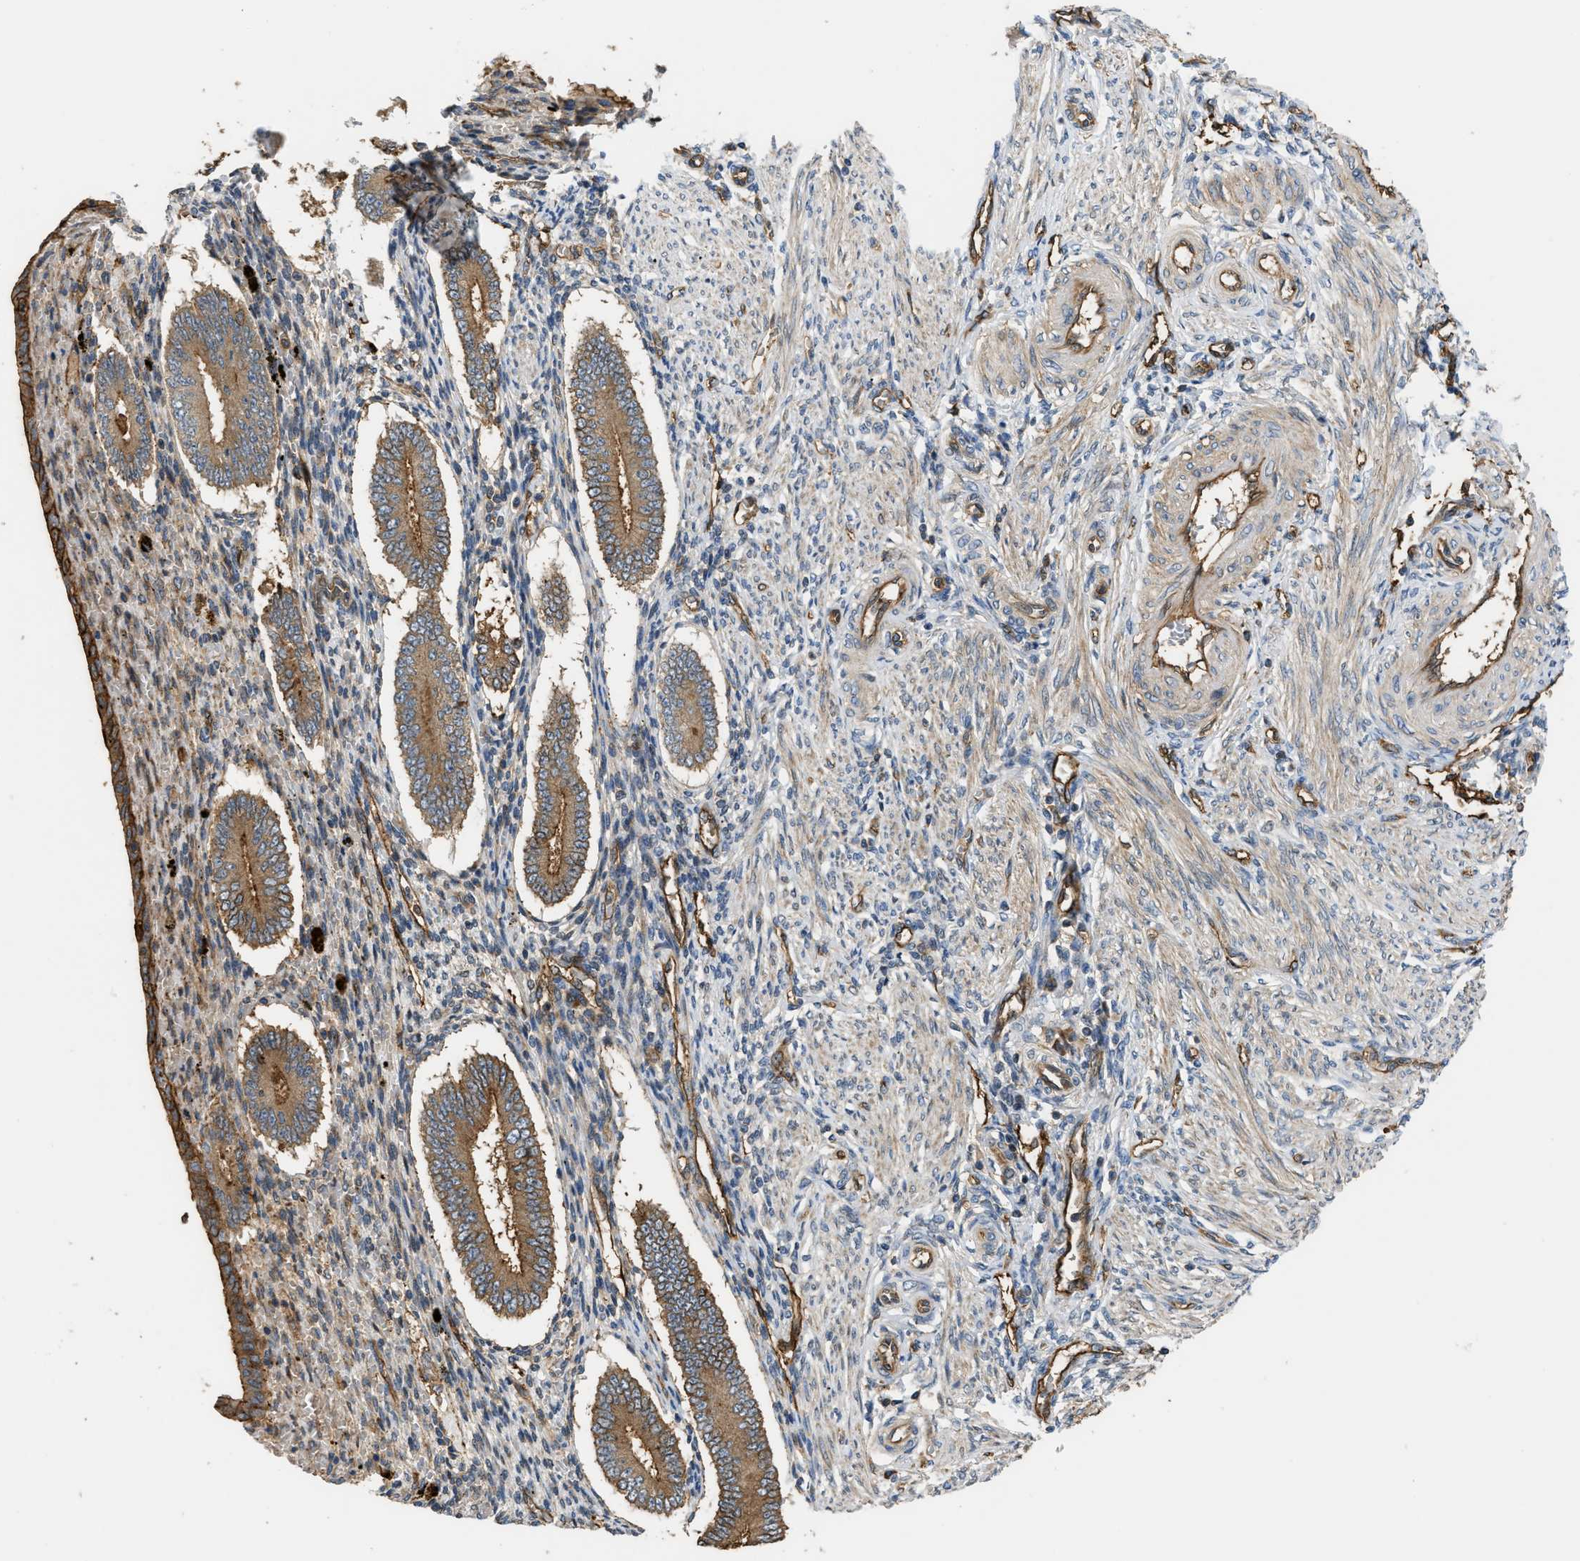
{"staining": {"intensity": "moderate", "quantity": "<25%", "location": "cytoplasmic/membranous"}, "tissue": "endometrium", "cell_type": "Cells in endometrial stroma", "image_type": "normal", "snomed": [{"axis": "morphology", "description": "Normal tissue, NOS"}, {"axis": "topography", "description": "Endometrium"}], "caption": "Moderate cytoplasmic/membranous staining for a protein is seen in approximately <25% of cells in endometrial stroma of normal endometrium using immunohistochemistry (IHC).", "gene": "DDHD2", "patient": {"sex": "female", "age": 42}}